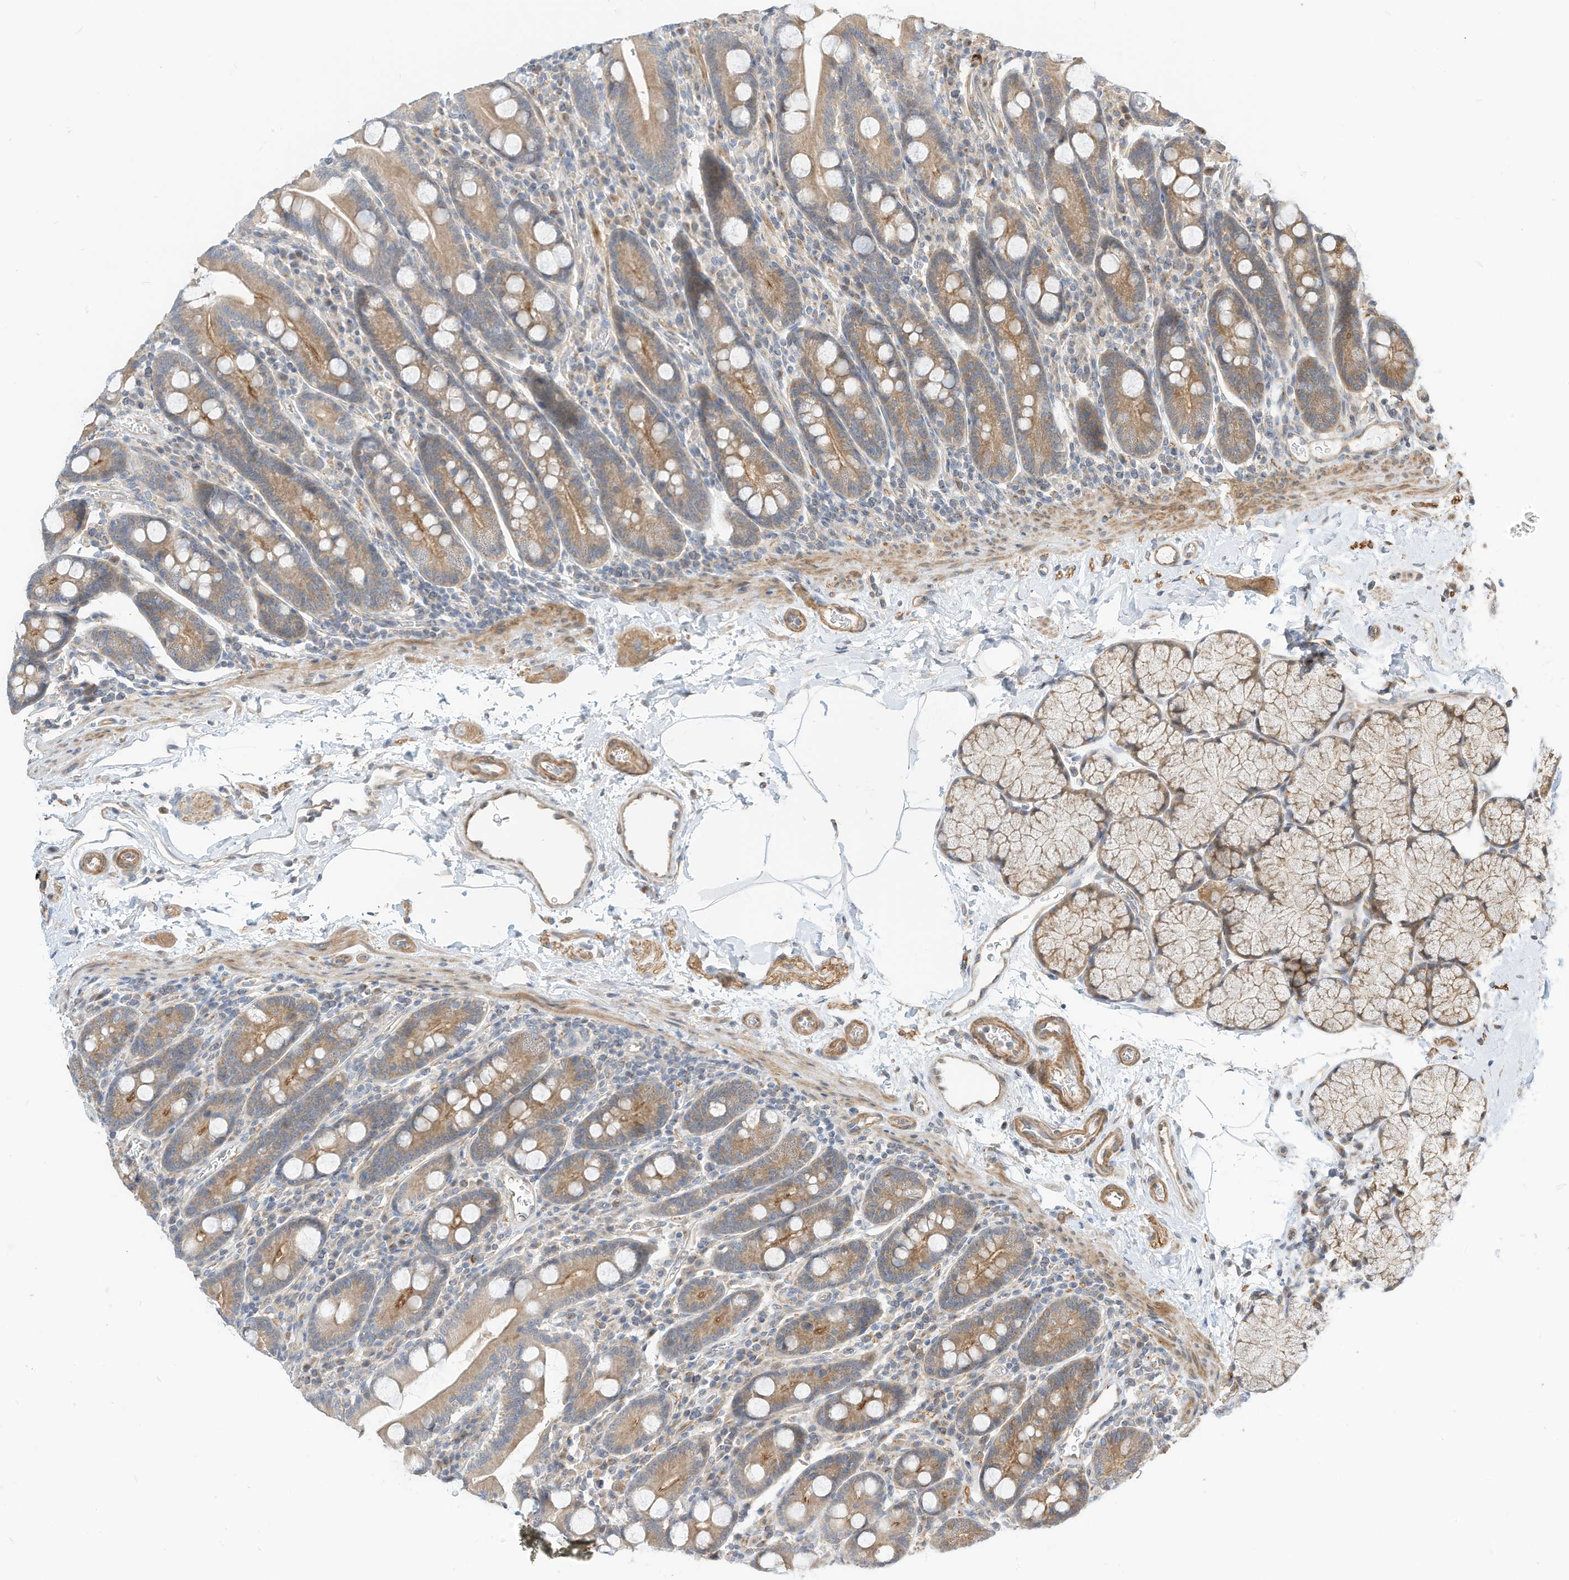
{"staining": {"intensity": "moderate", "quantity": "25%-75%", "location": "cytoplasmic/membranous"}, "tissue": "duodenum", "cell_type": "Glandular cells", "image_type": "normal", "snomed": [{"axis": "morphology", "description": "Normal tissue, NOS"}, {"axis": "topography", "description": "Duodenum"}], "caption": "Immunohistochemical staining of normal duodenum shows 25%-75% levels of moderate cytoplasmic/membranous protein positivity in approximately 25%-75% of glandular cells. The staining was performed using DAB (3,3'-diaminobenzidine), with brown indicating positive protein expression. Nuclei are stained blue with hematoxylin.", "gene": "OFD1", "patient": {"sex": "male", "age": 35}}